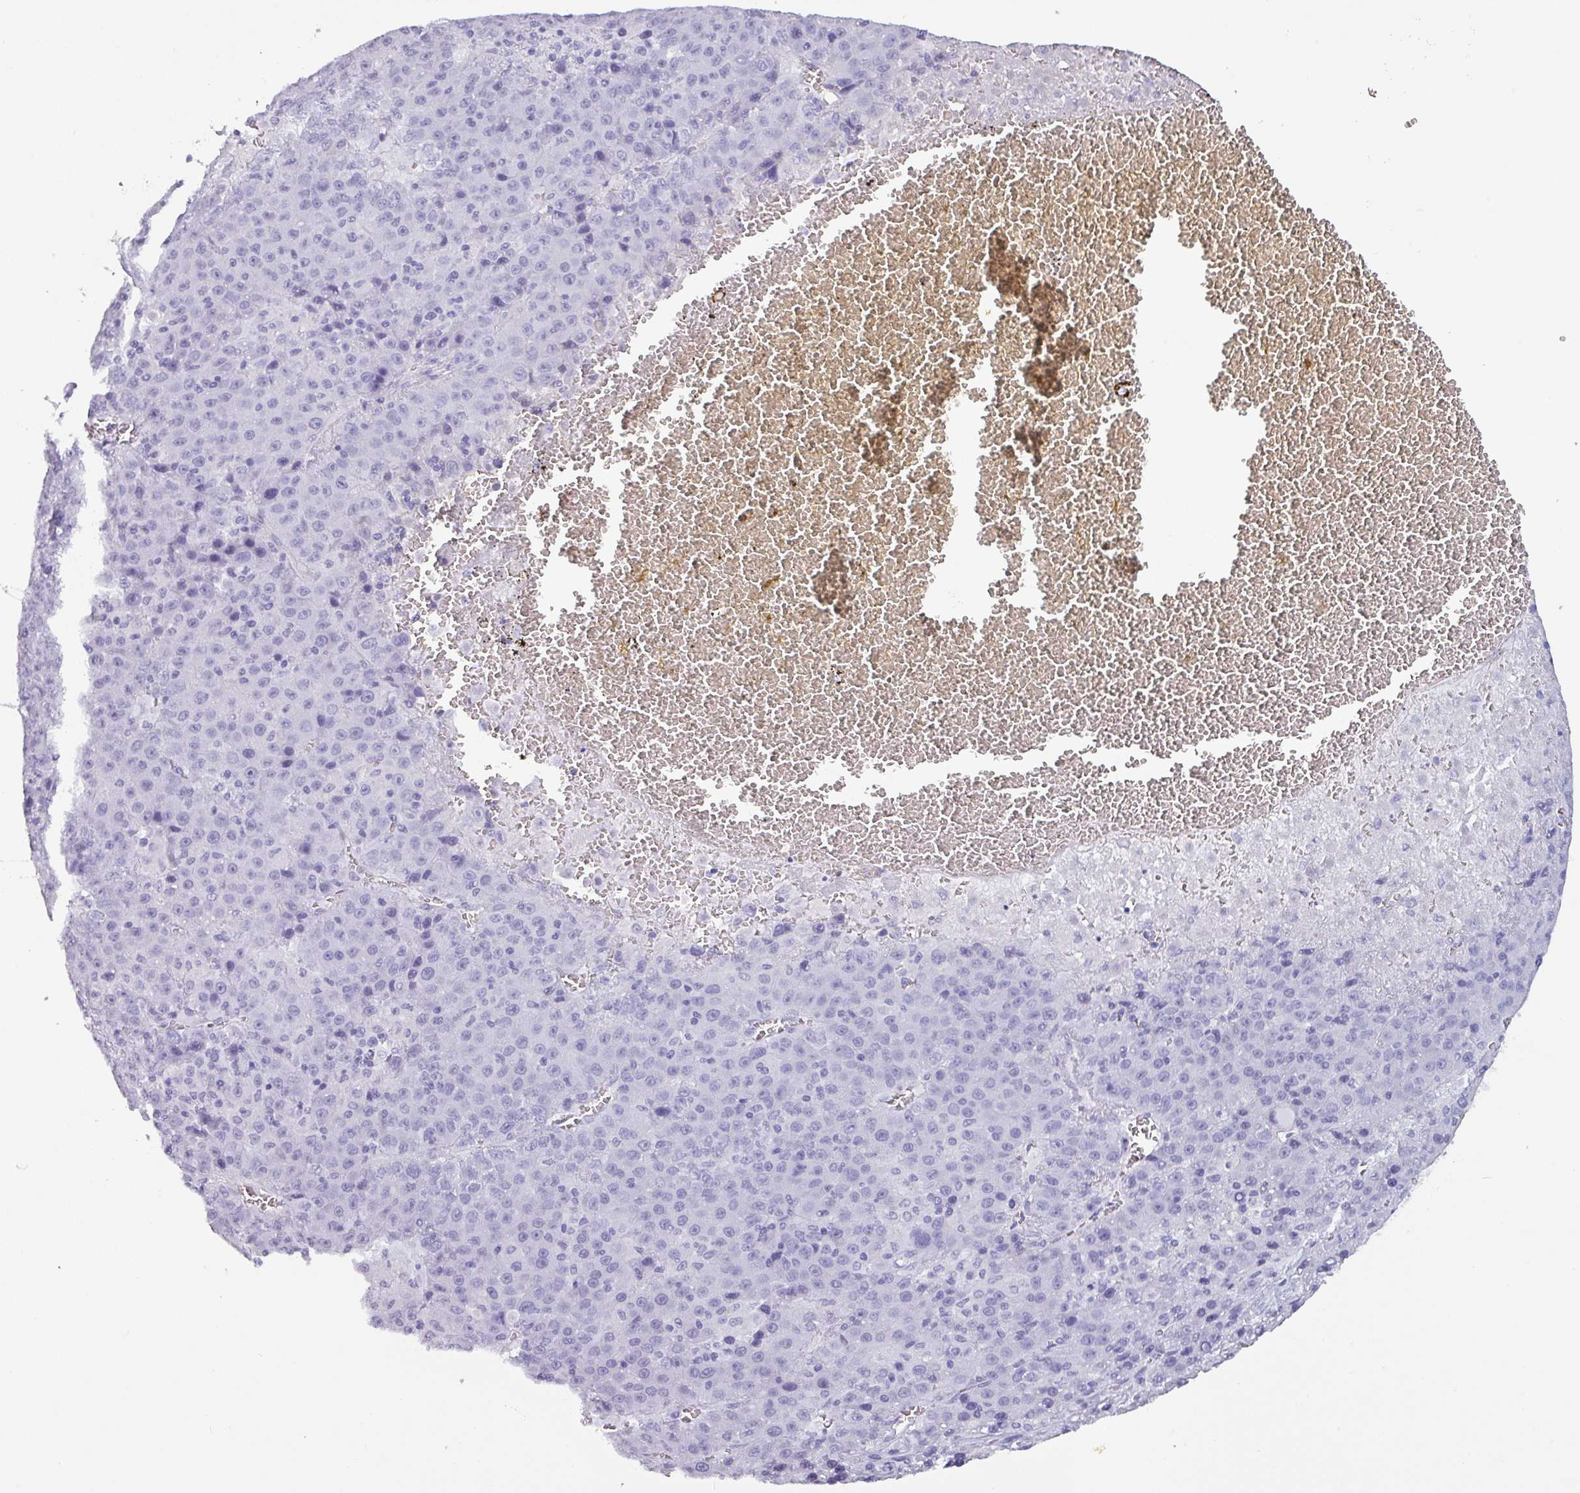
{"staining": {"intensity": "negative", "quantity": "none", "location": "none"}, "tissue": "liver cancer", "cell_type": "Tumor cells", "image_type": "cancer", "snomed": [{"axis": "morphology", "description": "Carcinoma, Hepatocellular, NOS"}, {"axis": "topography", "description": "Liver"}], "caption": "A histopathology image of liver hepatocellular carcinoma stained for a protein shows no brown staining in tumor cells. Nuclei are stained in blue.", "gene": "CRYBB2", "patient": {"sex": "female", "age": 53}}